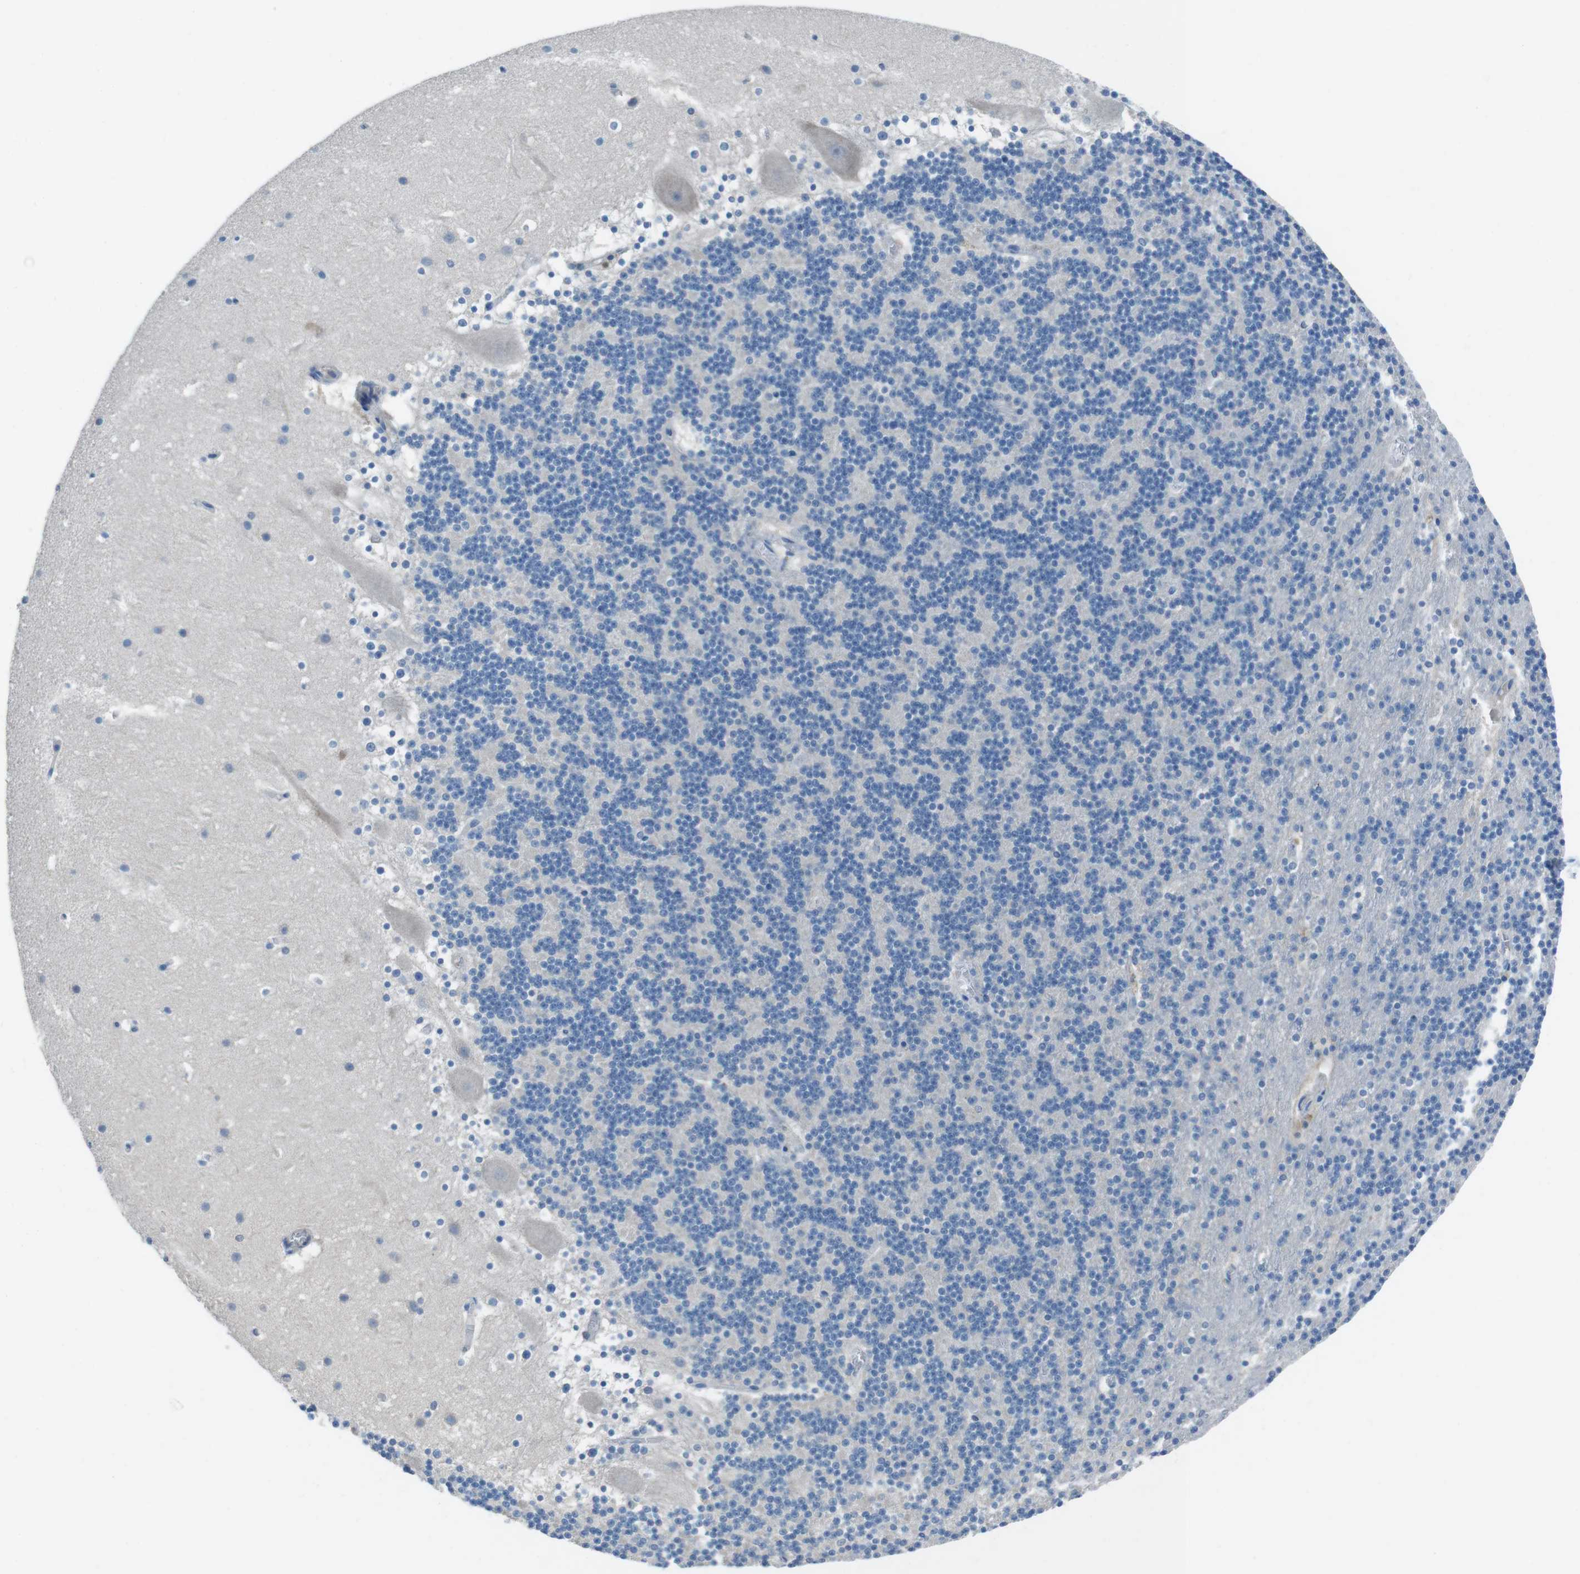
{"staining": {"intensity": "negative", "quantity": "none", "location": "none"}, "tissue": "cerebellum", "cell_type": "Cells in granular layer", "image_type": "normal", "snomed": [{"axis": "morphology", "description": "Normal tissue, NOS"}, {"axis": "topography", "description": "Cerebellum"}], "caption": "This photomicrograph is of unremarkable cerebellum stained with immunohistochemistry to label a protein in brown with the nuclei are counter-stained blue. There is no positivity in cells in granular layer.", "gene": "CYP2C19", "patient": {"sex": "male", "age": 45}}